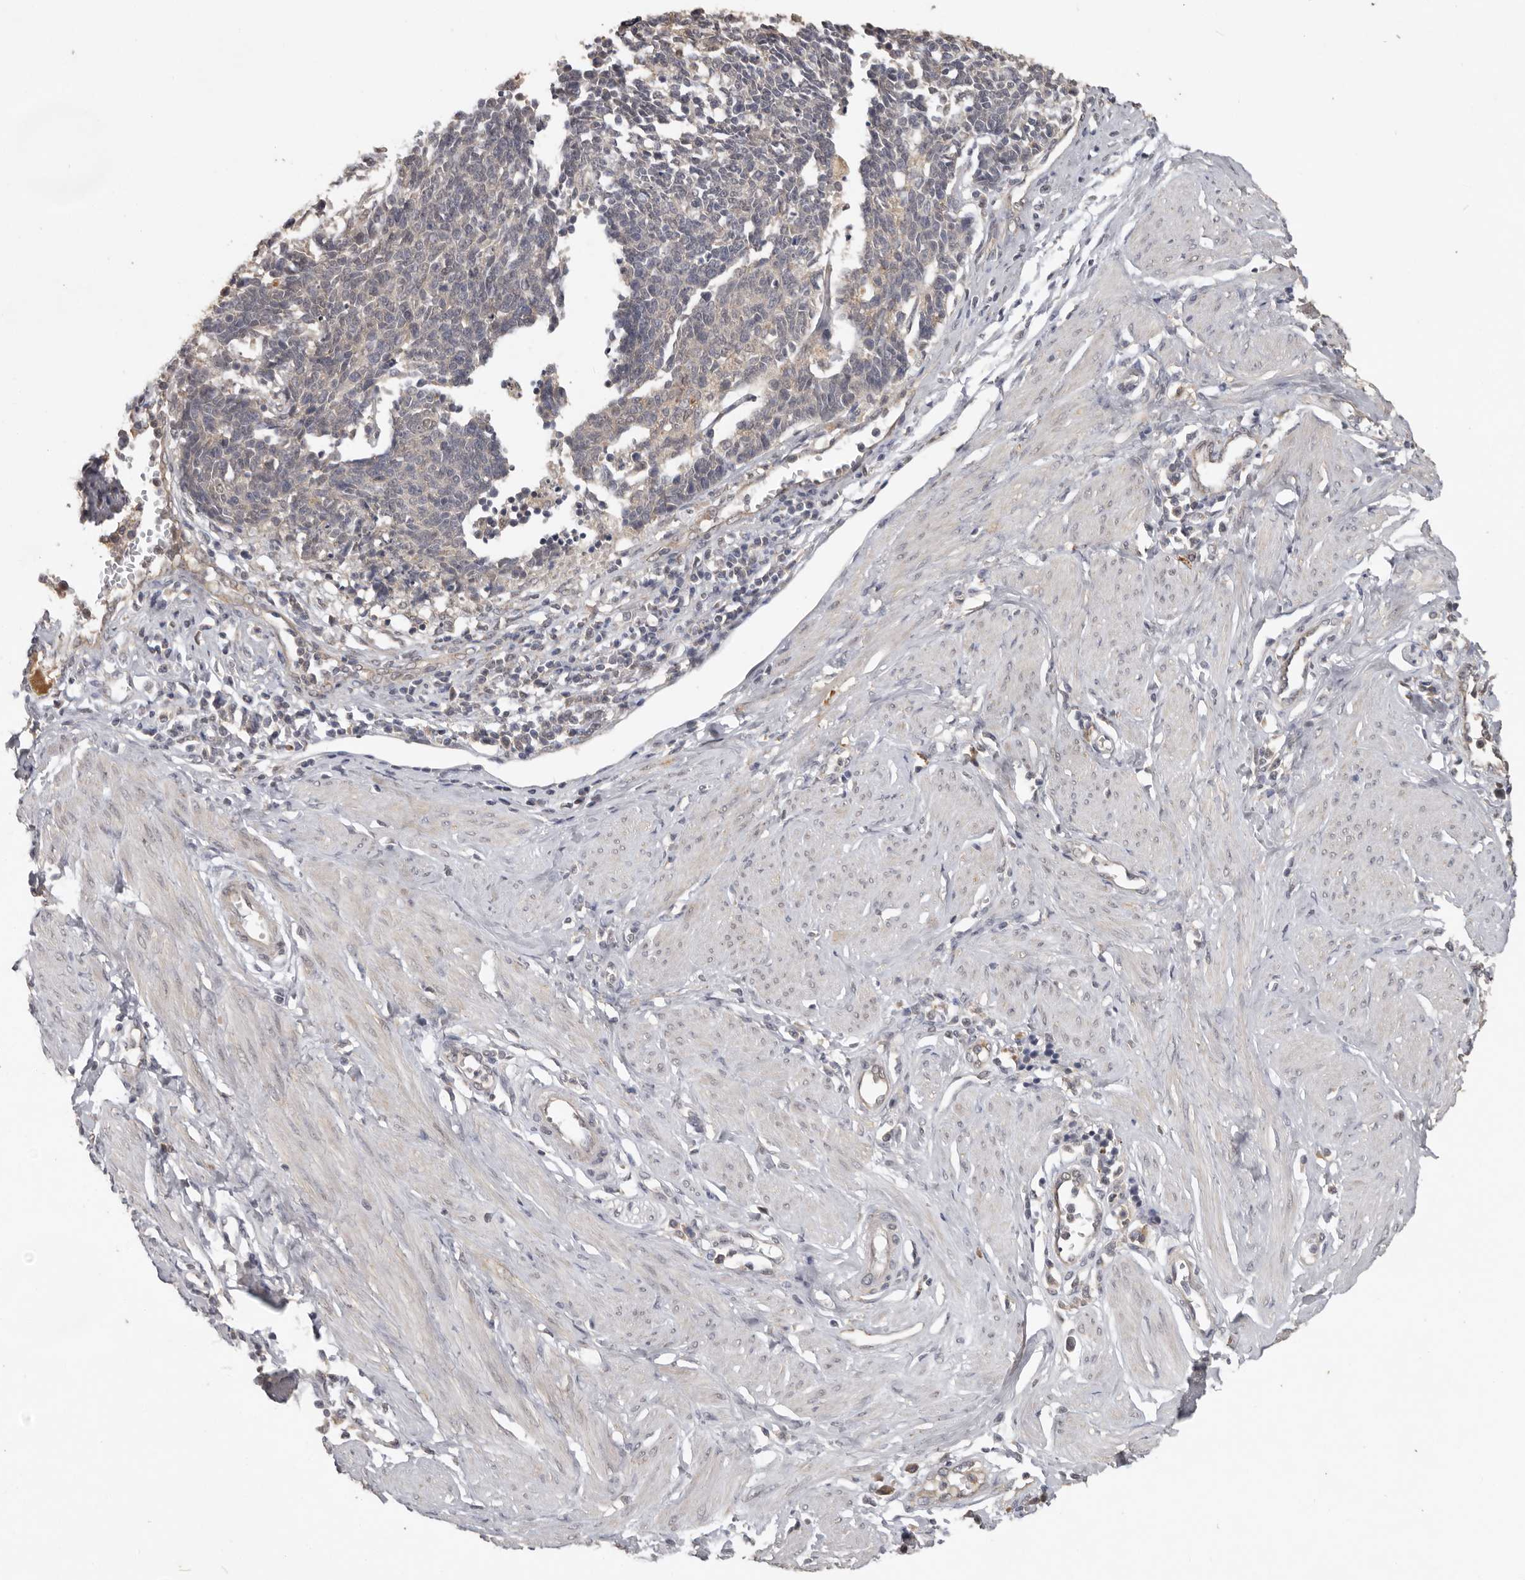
{"staining": {"intensity": "weak", "quantity": "25%-75%", "location": "cytoplasmic/membranous"}, "tissue": "cervical cancer", "cell_type": "Tumor cells", "image_type": "cancer", "snomed": [{"axis": "morphology", "description": "Normal tissue, NOS"}, {"axis": "morphology", "description": "Squamous cell carcinoma, NOS"}, {"axis": "topography", "description": "Cervix"}], "caption": "Tumor cells exhibit low levels of weak cytoplasmic/membranous expression in about 25%-75% of cells in human cervical squamous cell carcinoma.", "gene": "MTF1", "patient": {"sex": "female", "age": 35}}